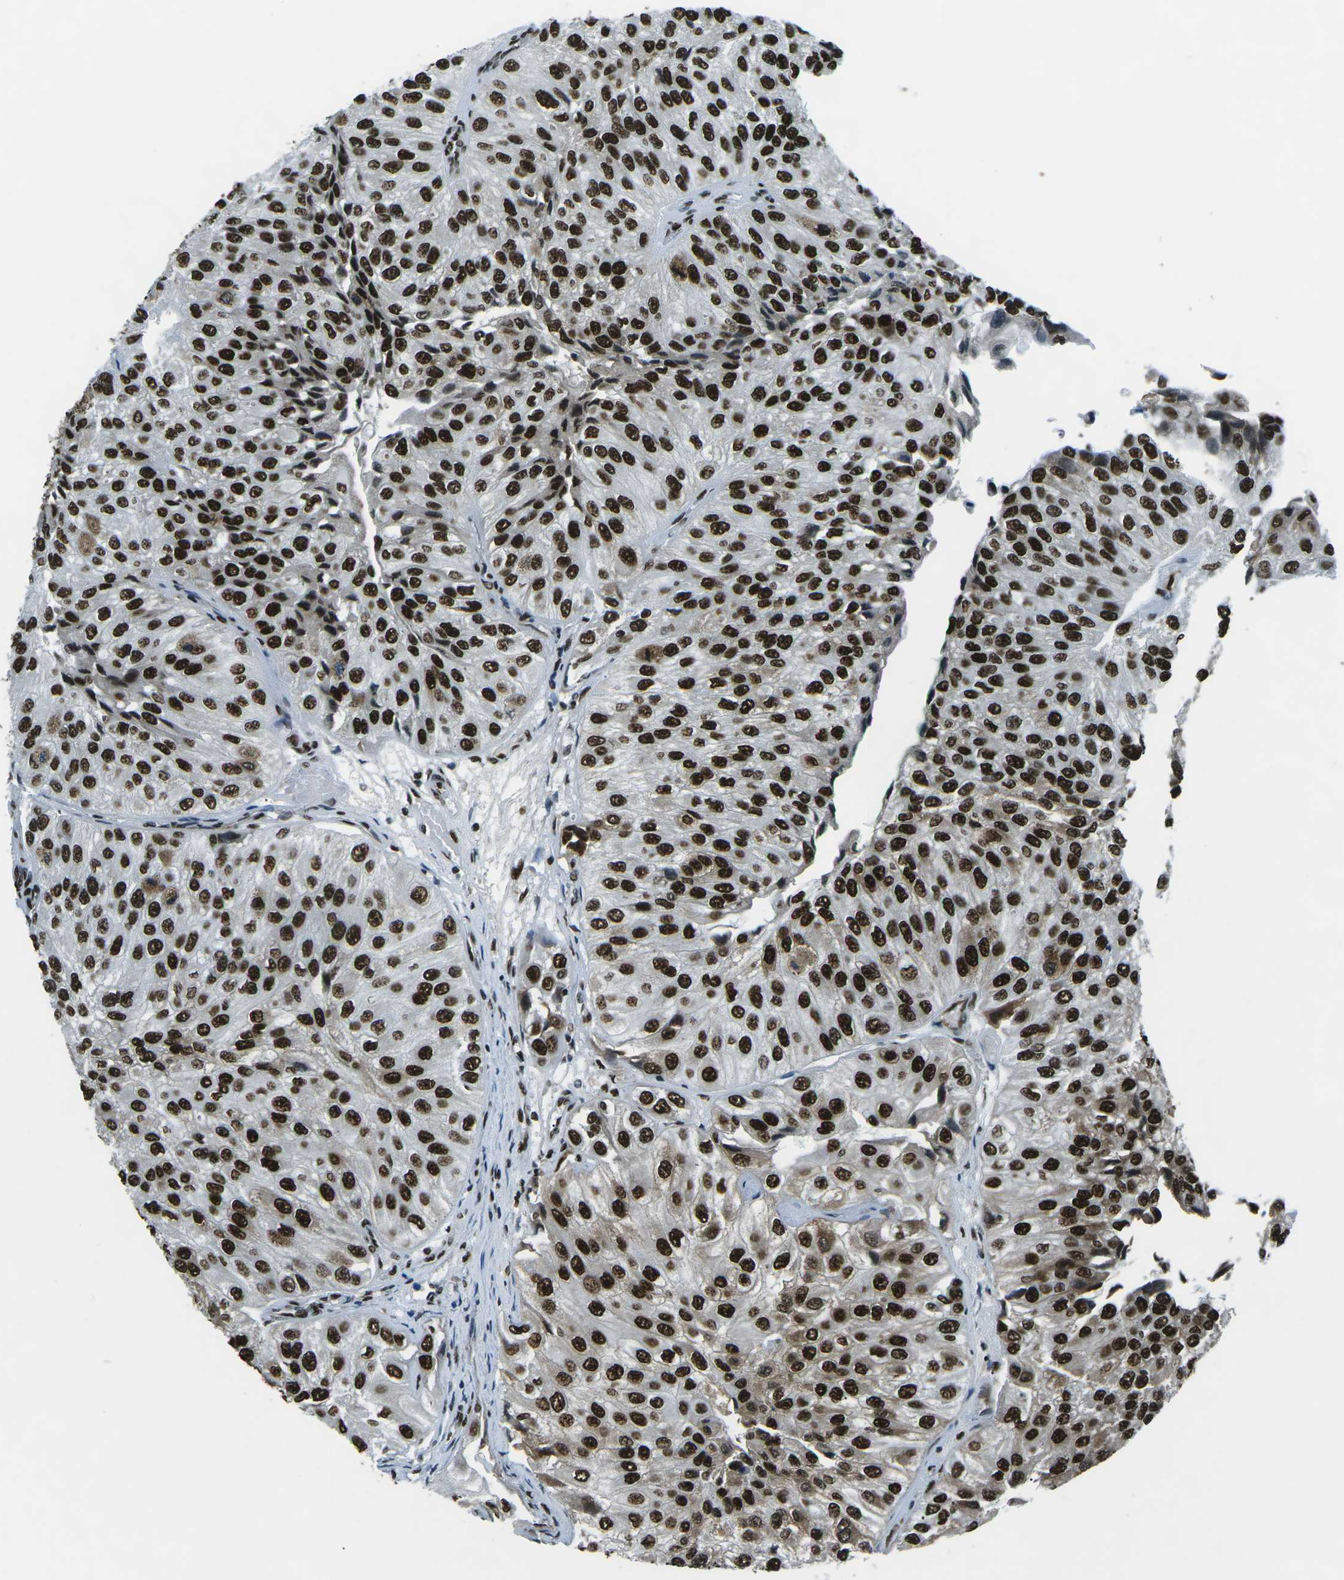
{"staining": {"intensity": "strong", "quantity": ">75%", "location": "nuclear"}, "tissue": "urothelial cancer", "cell_type": "Tumor cells", "image_type": "cancer", "snomed": [{"axis": "morphology", "description": "Urothelial carcinoma, High grade"}, {"axis": "topography", "description": "Kidney"}, {"axis": "topography", "description": "Urinary bladder"}], "caption": "An immunohistochemistry image of neoplastic tissue is shown. Protein staining in brown labels strong nuclear positivity in urothelial carcinoma (high-grade) within tumor cells. The protein of interest is shown in brown color, while the nuclei are stained blue.", "gene": "HNRNPL", "patient": {"sex": "male", "age": 77}}